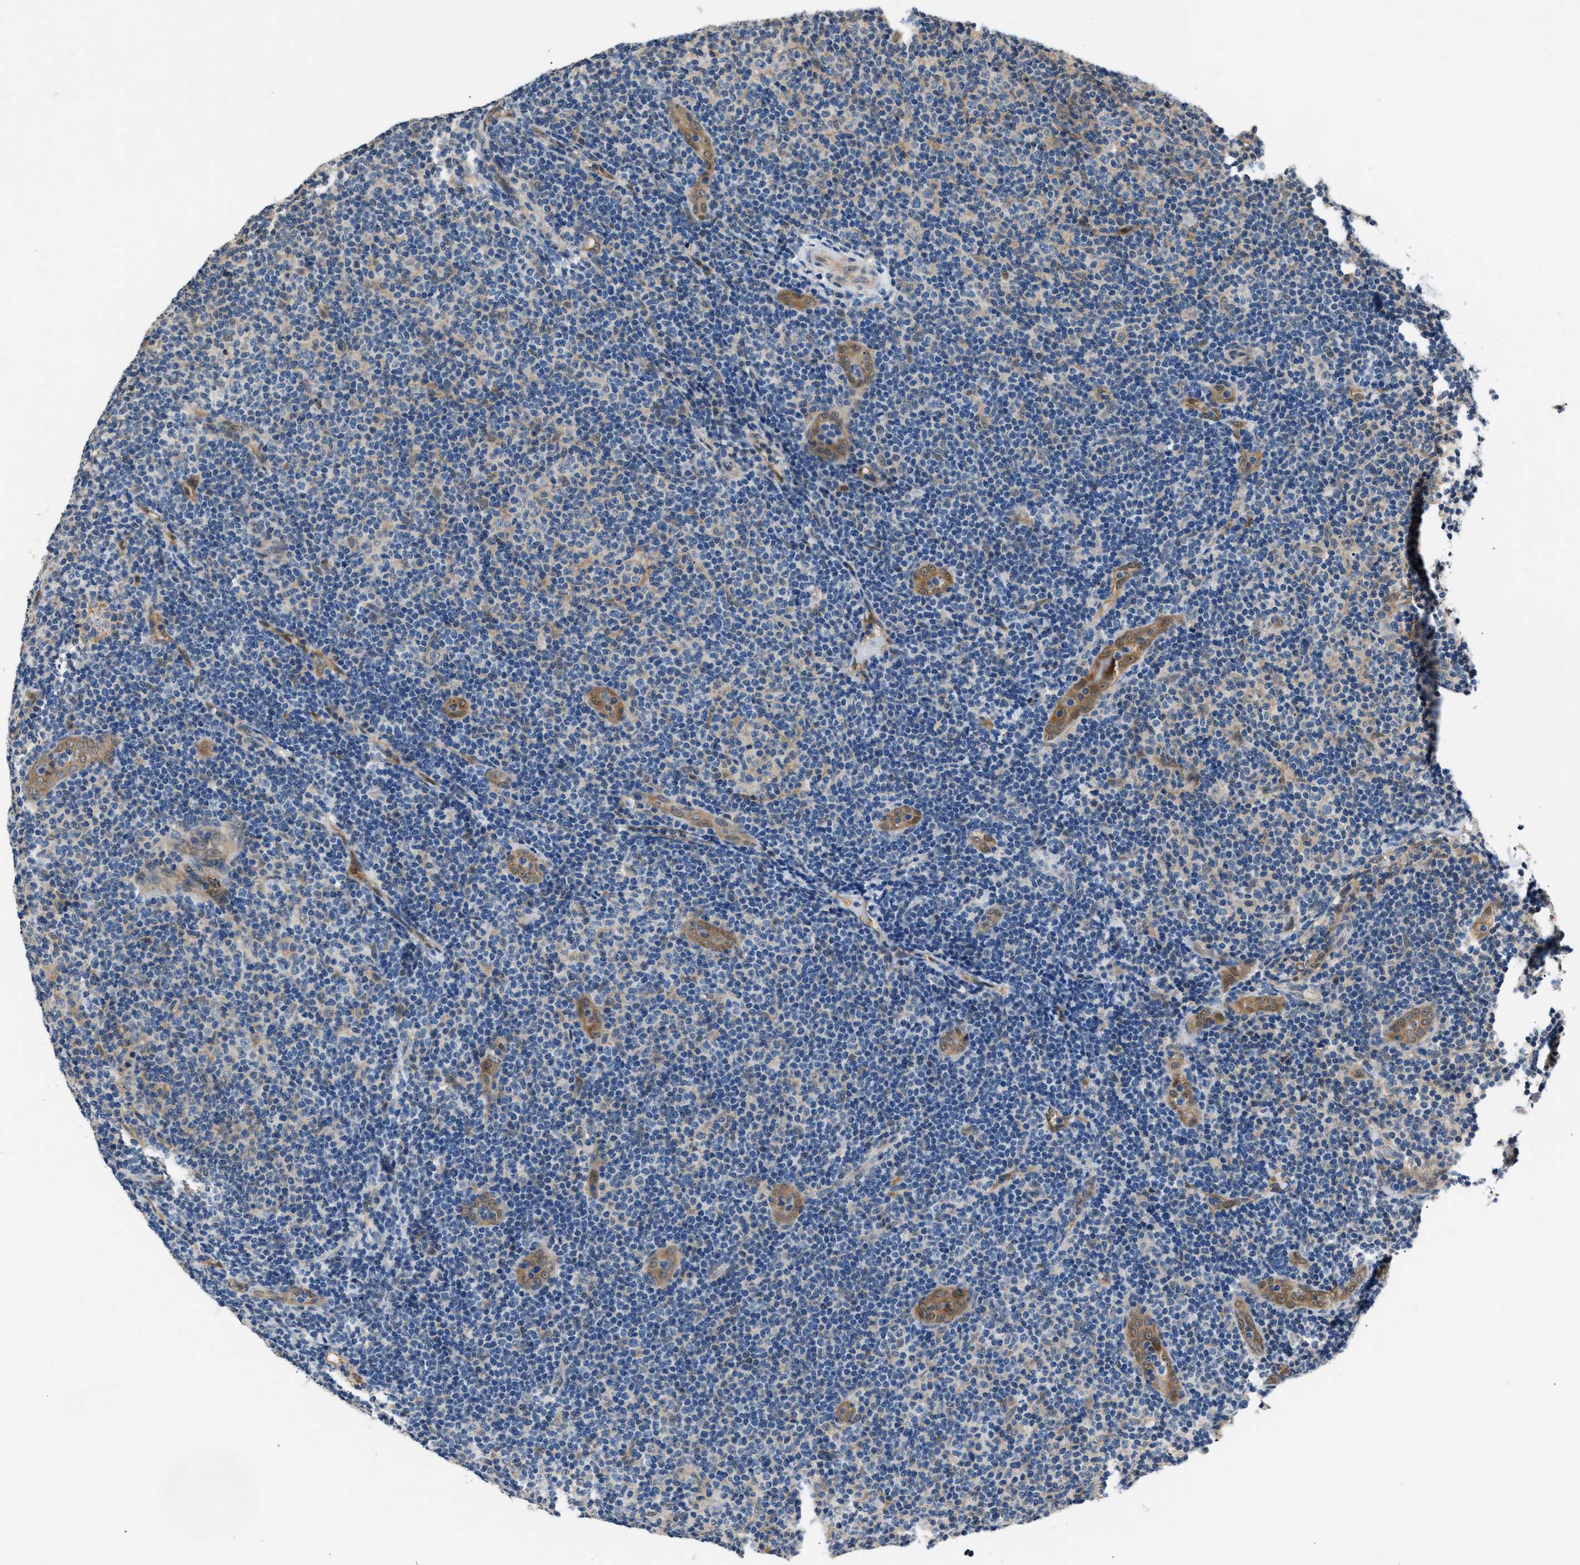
{"staining": {"intensity": "negative", "quantity": "none", "location": "none"}, "tissue": "lymphoma", "cell_type": "Tumor cells", "image_type": "cancer", "snomed": [{"axis": "morphology", "description": "Malignant lymphoma, non-Hodgkin's type, Low grade"}, {"axis": "topography", "description": "Lymph node"}], "caption": "Lymphoma stained for a protein using immunohistochemistry exhibits no staining tumor cells.", "gene": "TP53I3", "patient": {"sex": "male", "age": 83}}